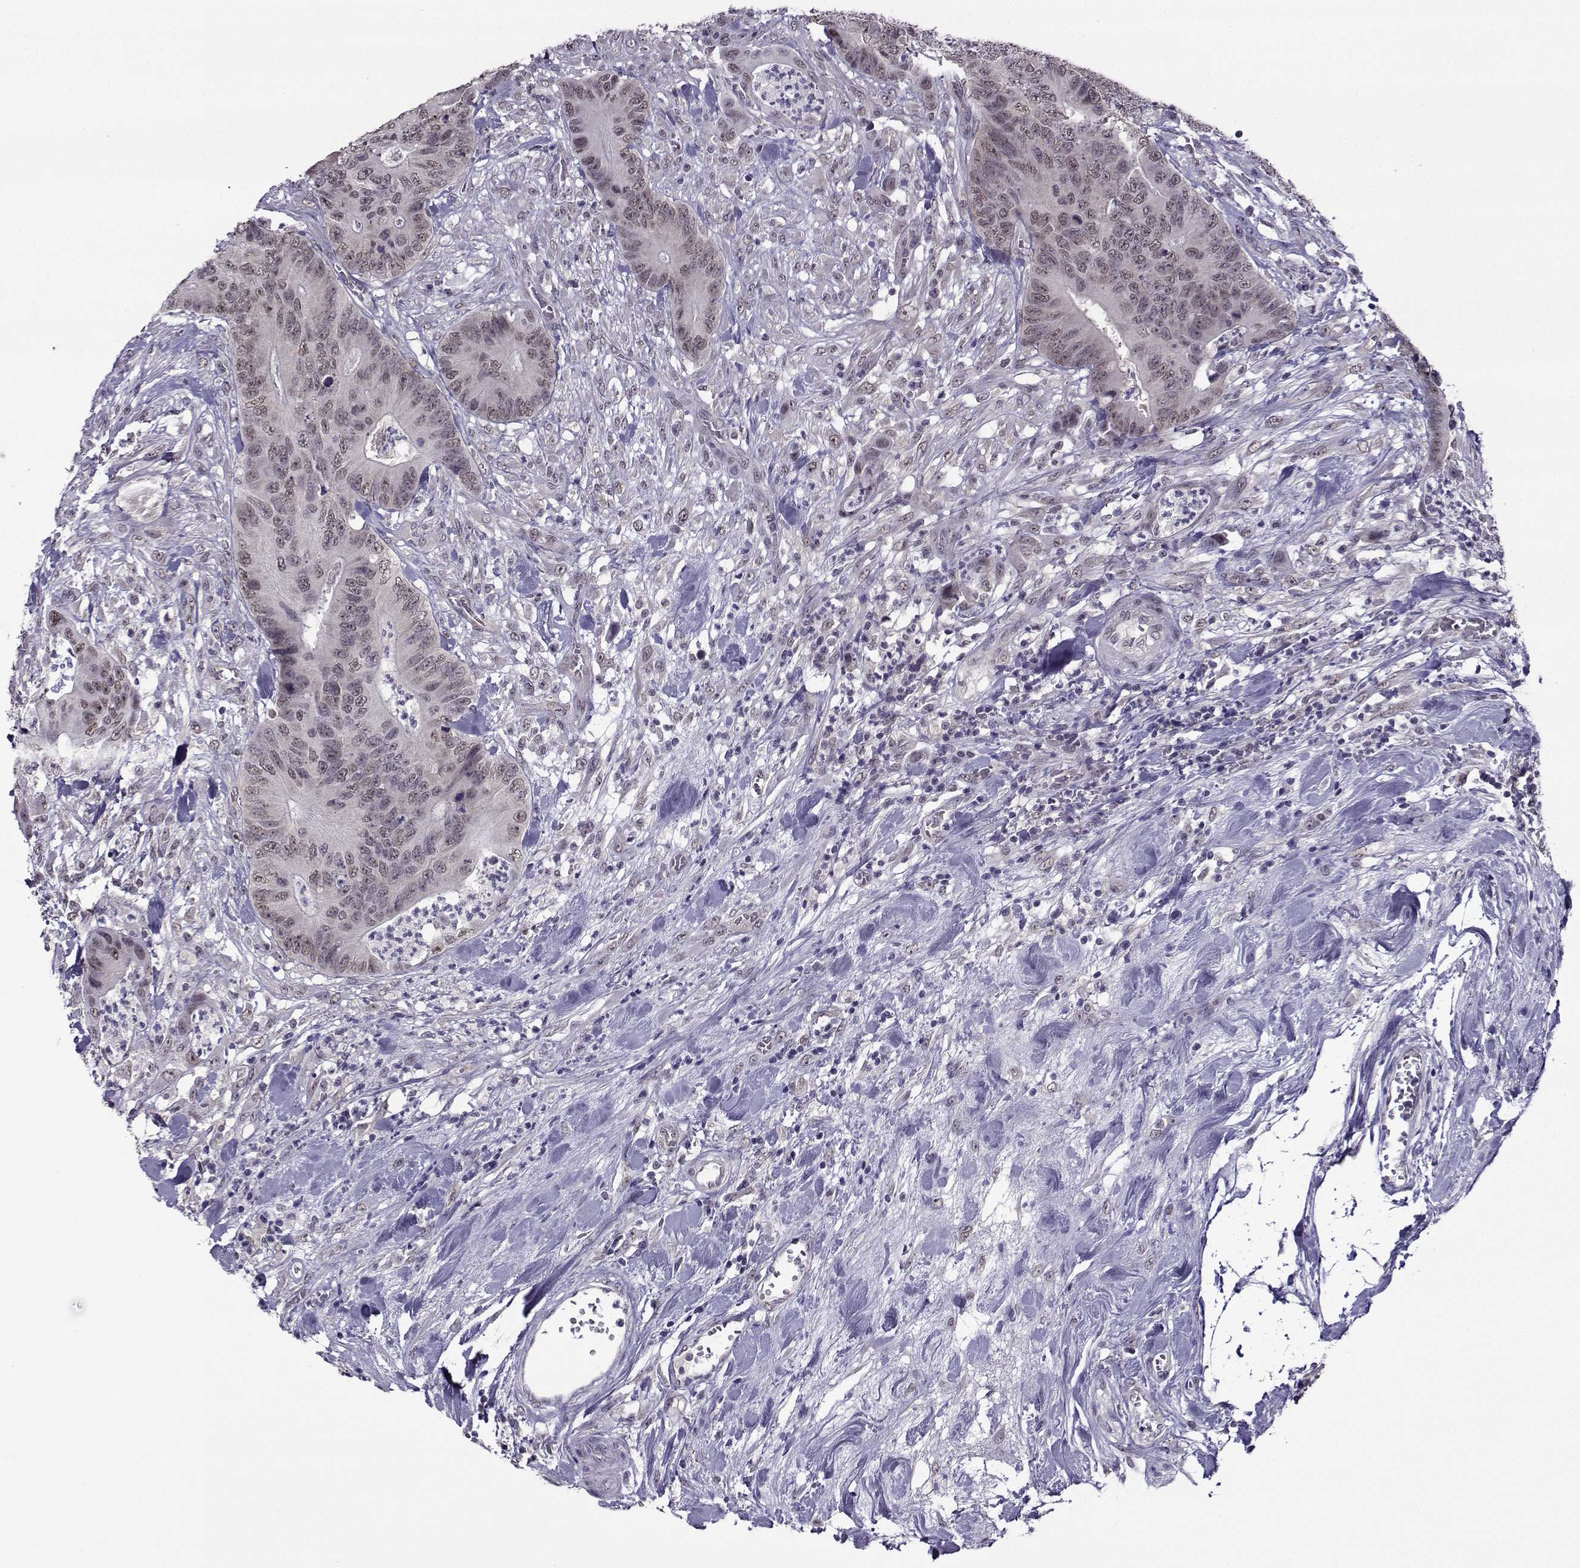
{"staining": {"intensity": "weak", "quantity": "<25%", "location": "cytoplasmic/membranous,nuclear"}, "tissue": "colorectal cancer", "cell_type": "Tumor cells", "image_type": "cancer", "snomed": [{"axis": "morphology", "description": "Adenocarcinoma, NOS"}, {"axis": "topography", "description": "Colon"}], "caption": "A photomicrograph of colorectal adenocarcinoma stained for a protein exhibits no brown staining in tumor cells.", "gene": "DDX20", "patient": {"sex": "male", "age": 84}}